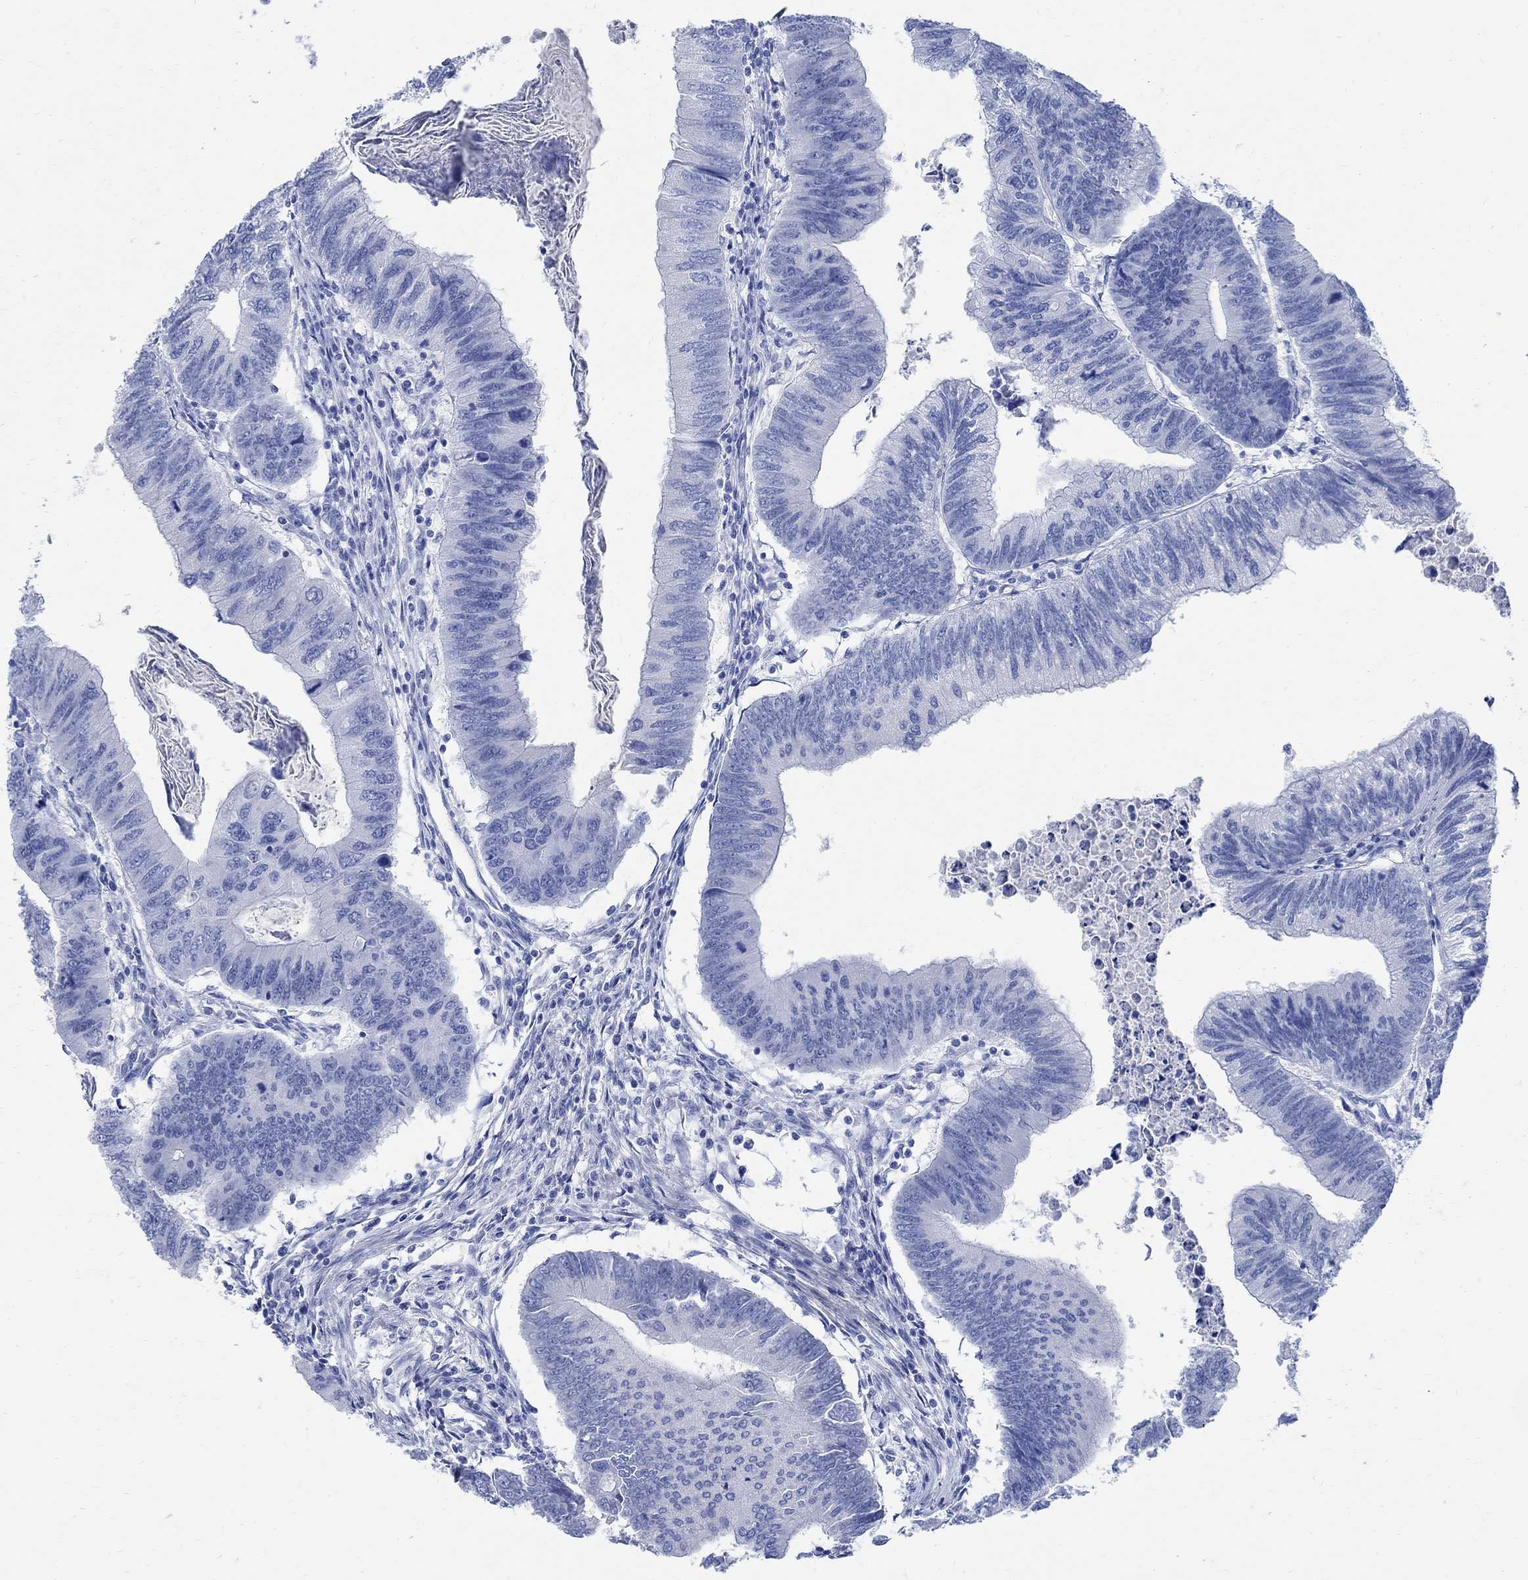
{"staining": {"intensity": "negative", "quantity": "none", "location": "none"}, "tissue": "colorectal cancer", "cell_type": "Tumor cells", "image_type": "cancer", "snomed": [{"axis": "morphology", "description": "Adenocarcinoma, NOS"}, {"axis": "topography", "description": "Colon"}], "caption": "High magnification brightfield microscopy of colorectal cancer stained with DAB (3,3'-diaminobenzidine) (brown) and counterstained with hematoxylin (blue): tumor cells show no significant staining.", "gene": "CAMK2N1", "patient": {"sex": "male", "age": 53}}